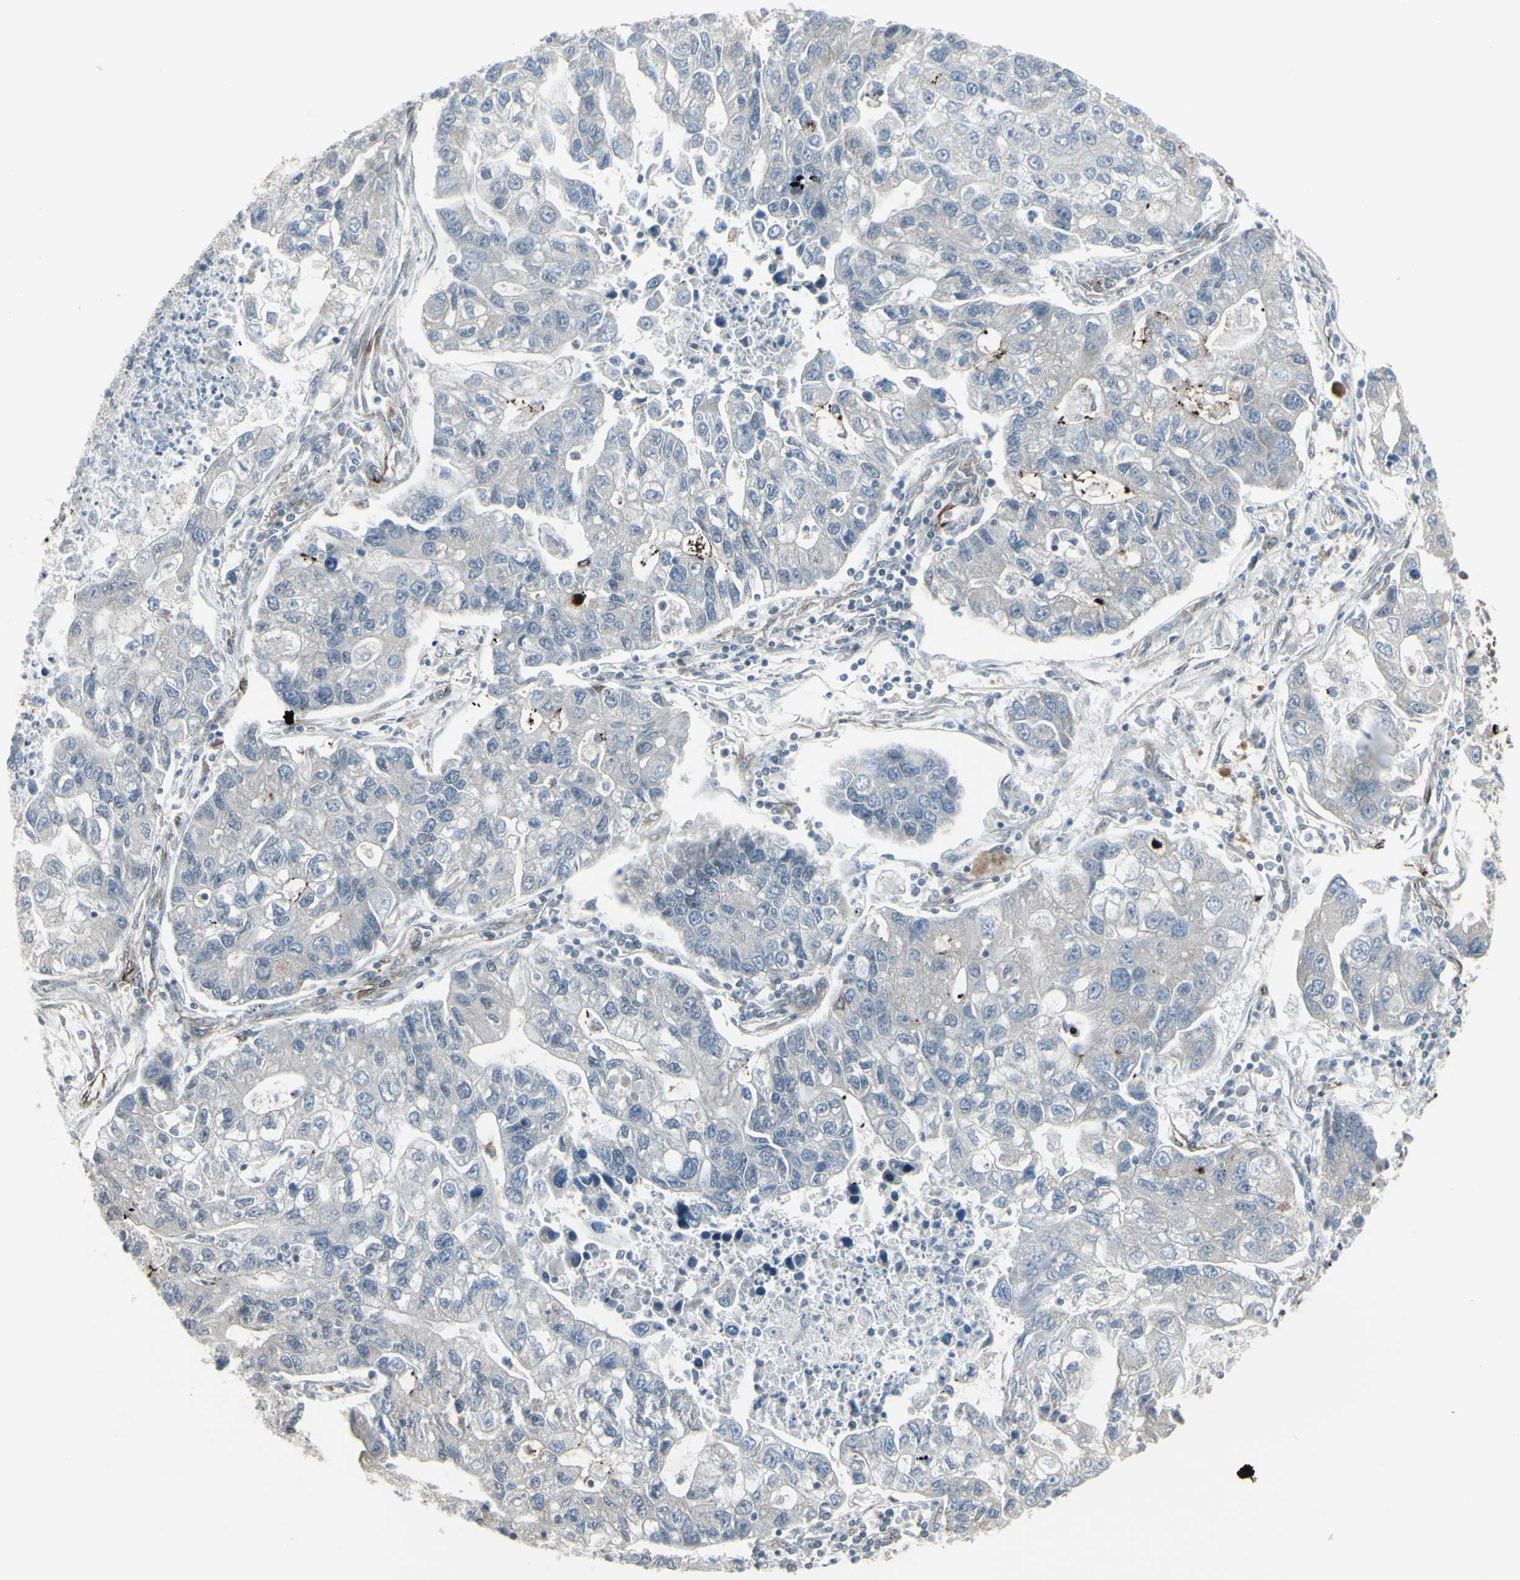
{"staining": {"intensity": "weak", "quantity": "<25%", "location": "cytoplasmic/membranous"}, "tissue": "lung cancer", "cell_type": "Tumor cells", "image_type": "cancer", "snomed": [{"axis": "morphology", "description": "Adenocarcinoma, NOS"}, {"axis": "topography", "description": "Lung"}], "caption": "An image of human lung adenocarcinoma is negative for staining in tumor cells. The staining is performed using DAB (3,3'-diaminobenzidine) brown chromogen with nuclei counter-stained in using hematoxylin.", "gene": "DTX3L", "patient": {"sex": "female", "age": 51}}